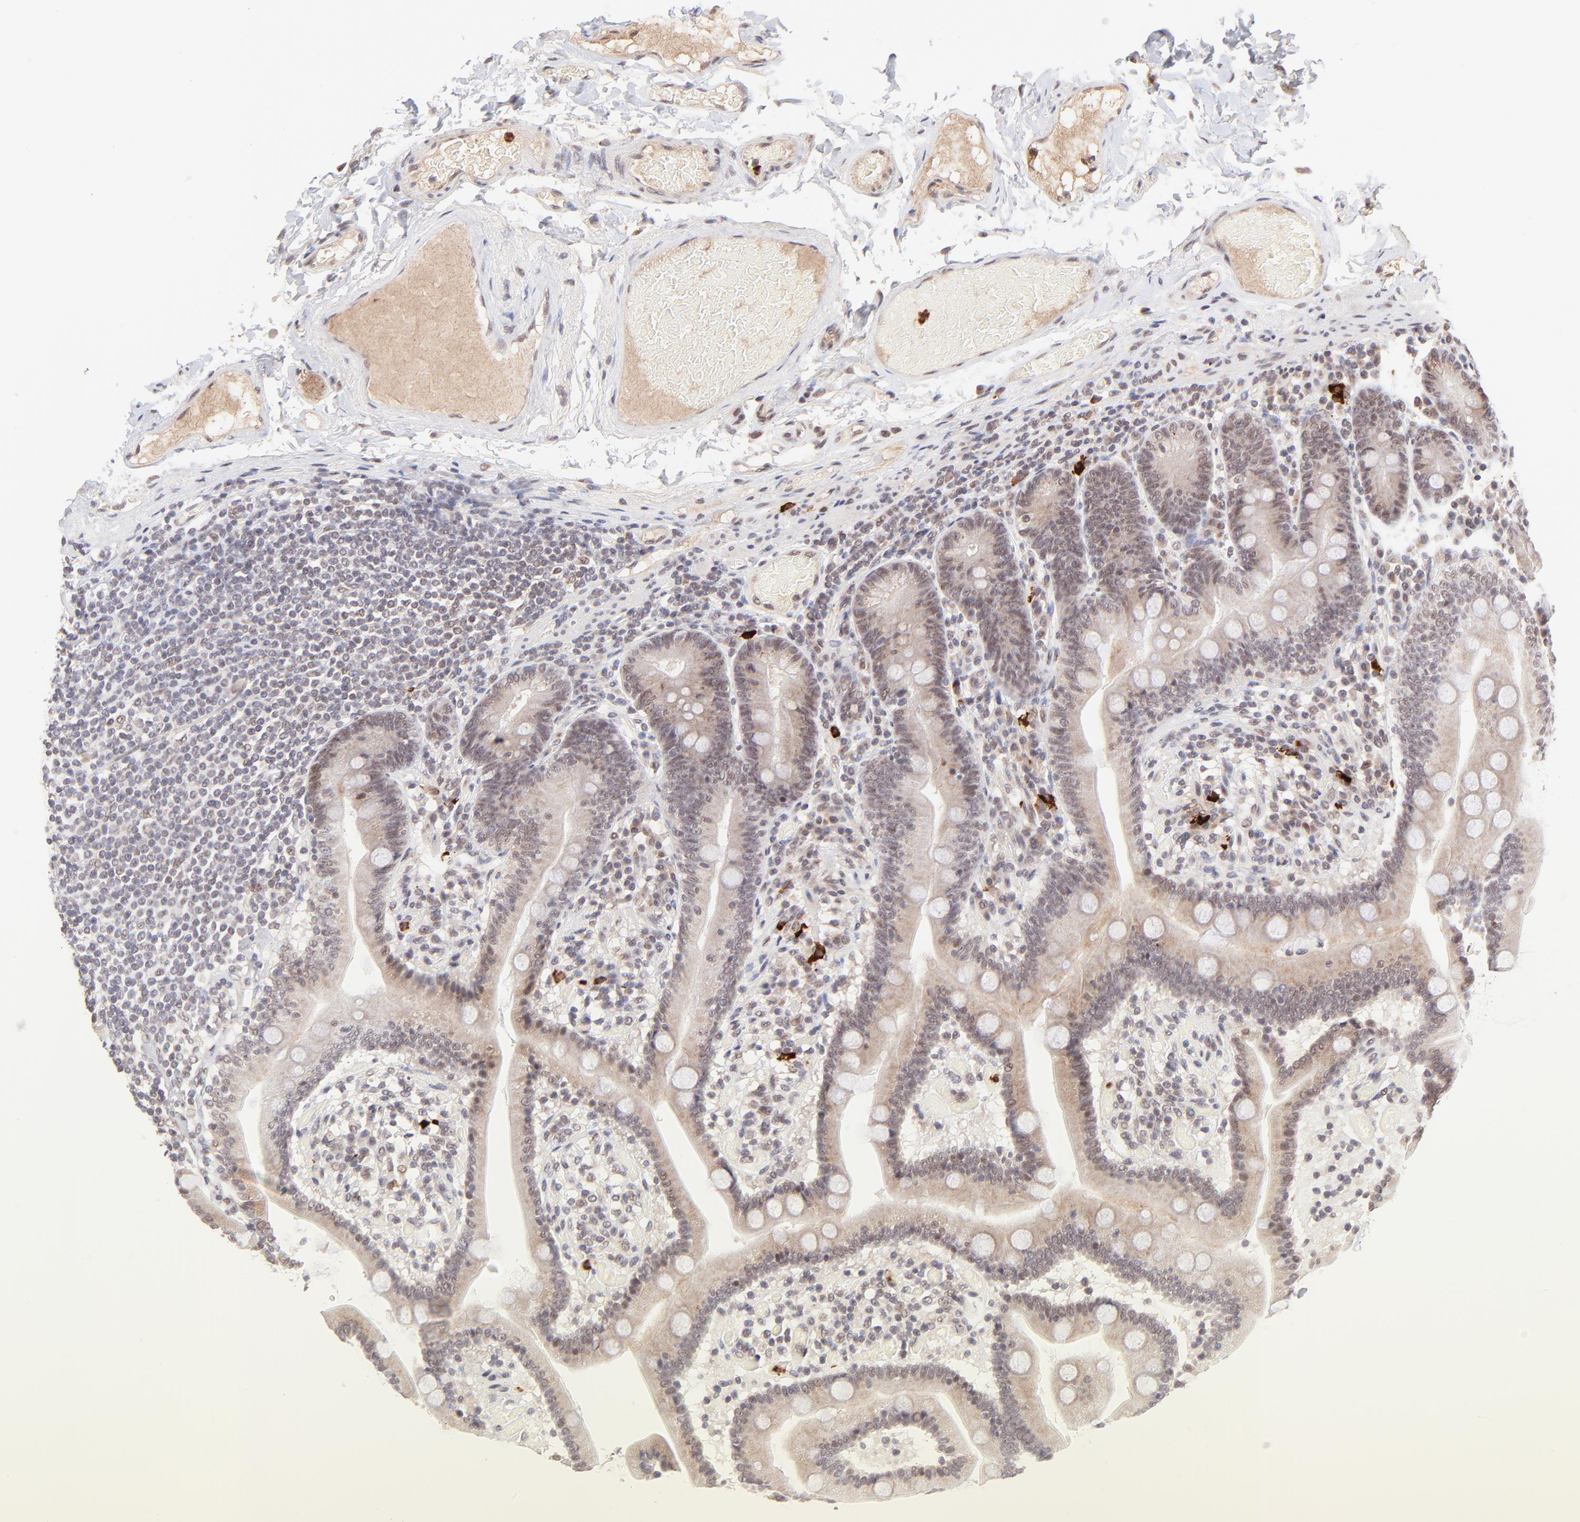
{"staining": {"intensity": "weak", "quantity": ">75%", "location": "cytoplasmic/membranous,nuclear"}, "tissue": "duodenum", "cell_type": "Glandular cells", "image_type": "normal", "snomed": [{"axis": "morphology", "description": "Normal tissue, NOS"}, {"axis": "topography", "description": "Duodenum"}], "caption": "This photomicrograph displays unremarkable duodenum stained with immunohistochemistry to label a protein in brown. The cytoplasmic/membranous,nuclear of glandular cells show weak positivity for the protein. Nuclei are counter-stained blue.", "gene": "MED12", "patient": {"sex": "male", "age": 66}}